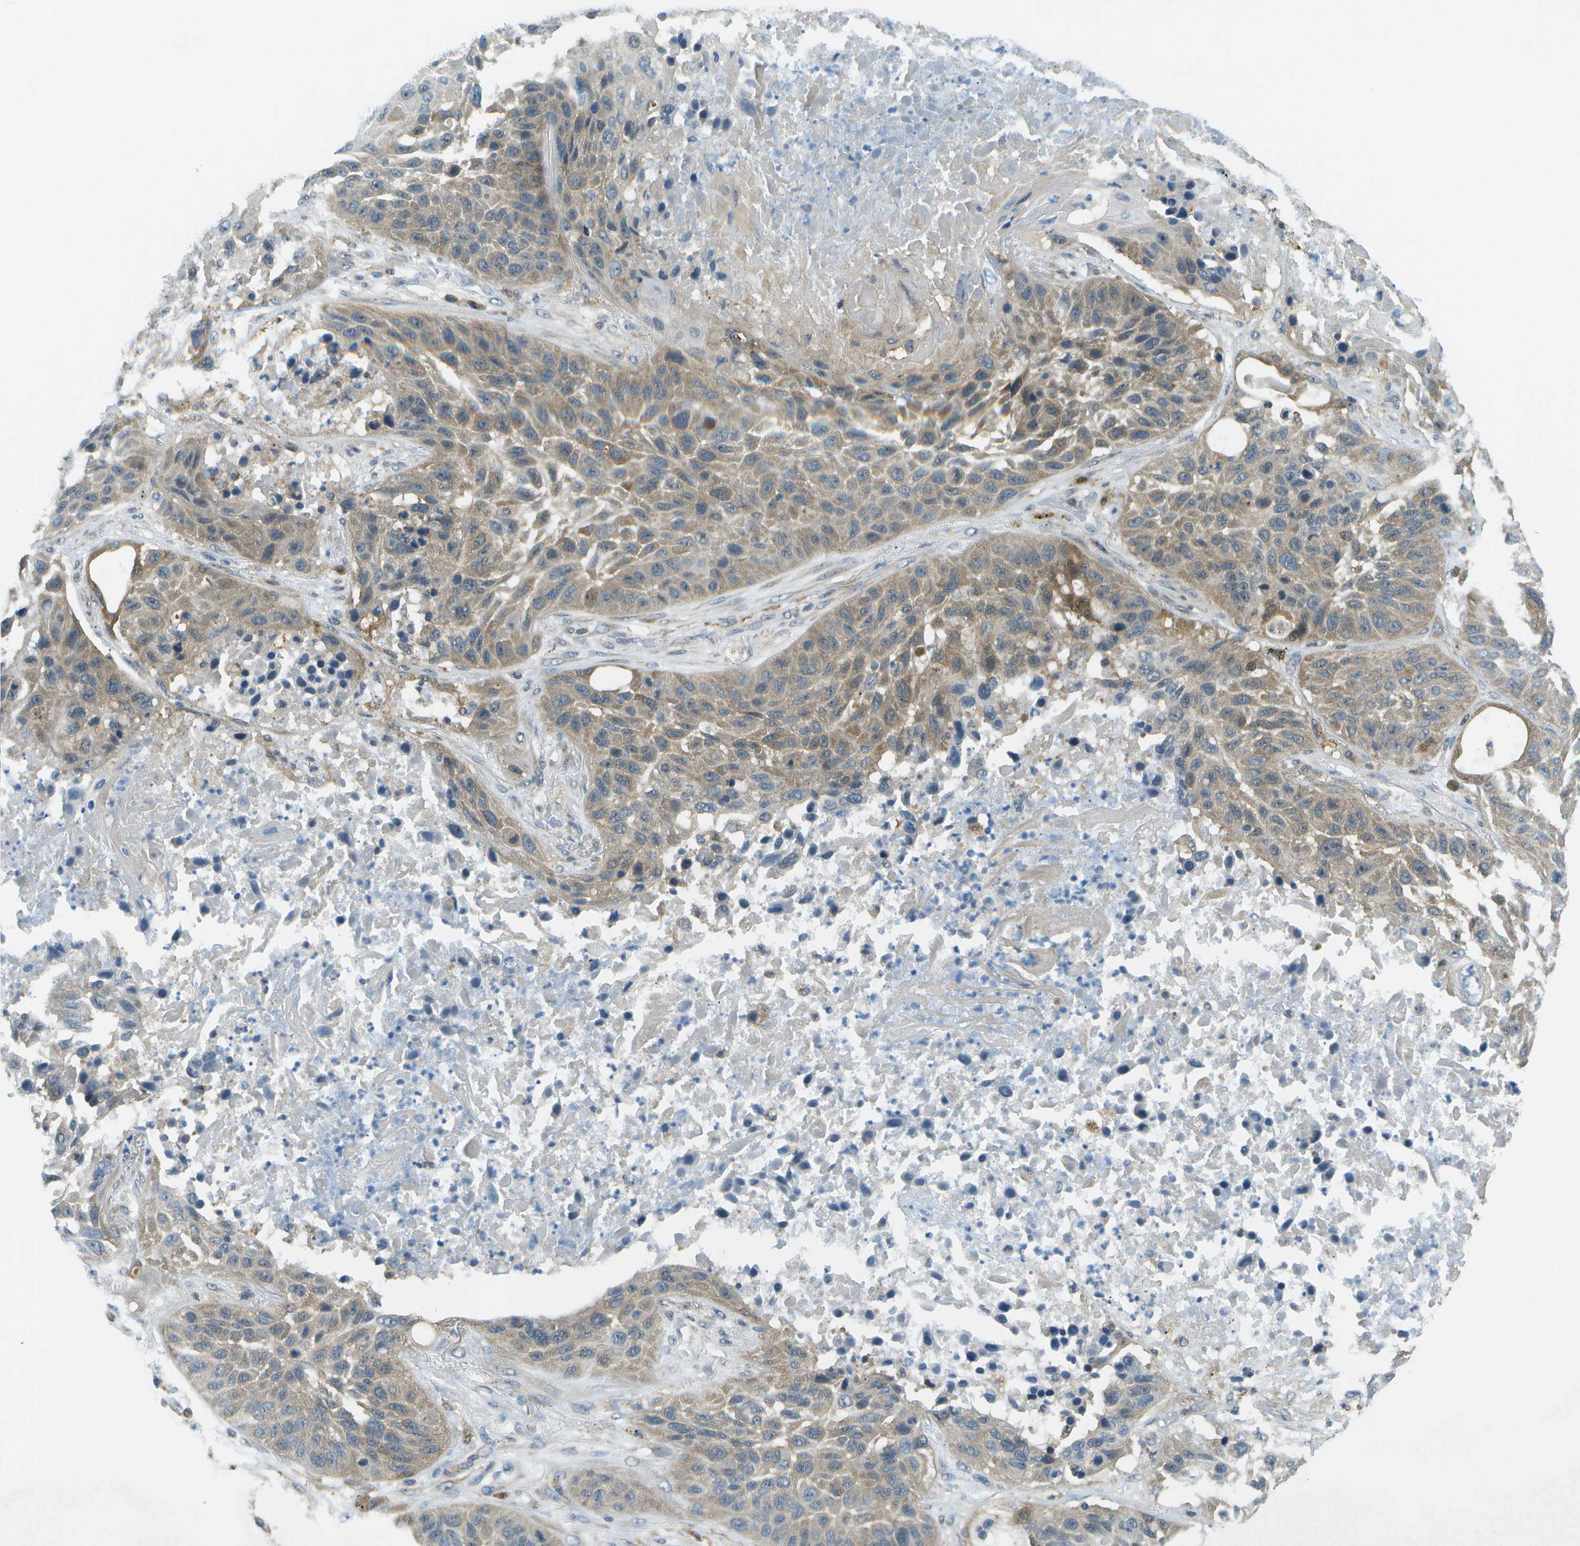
{"staining": {"intensity": "weak", "quantity": "25%-75%", "location": "cytoplasmic/membranous"}, "tissue": "lung cancer", "cell_type": "Tumor cells", "image_type": "cancer", "snomed": [{"axis": "morphology", "description": "Squamous cell carcinoma, NOS"}, {"axis": "topography", "description": "Lung"}], "caption": "Squamous cell carcinoma (lung) stained for a protein demonstrates weak cytoplasmic/membranous positivity in tumor cells.", "gene": "CDH23", "patient": {"sex": "male", "age": 57}}